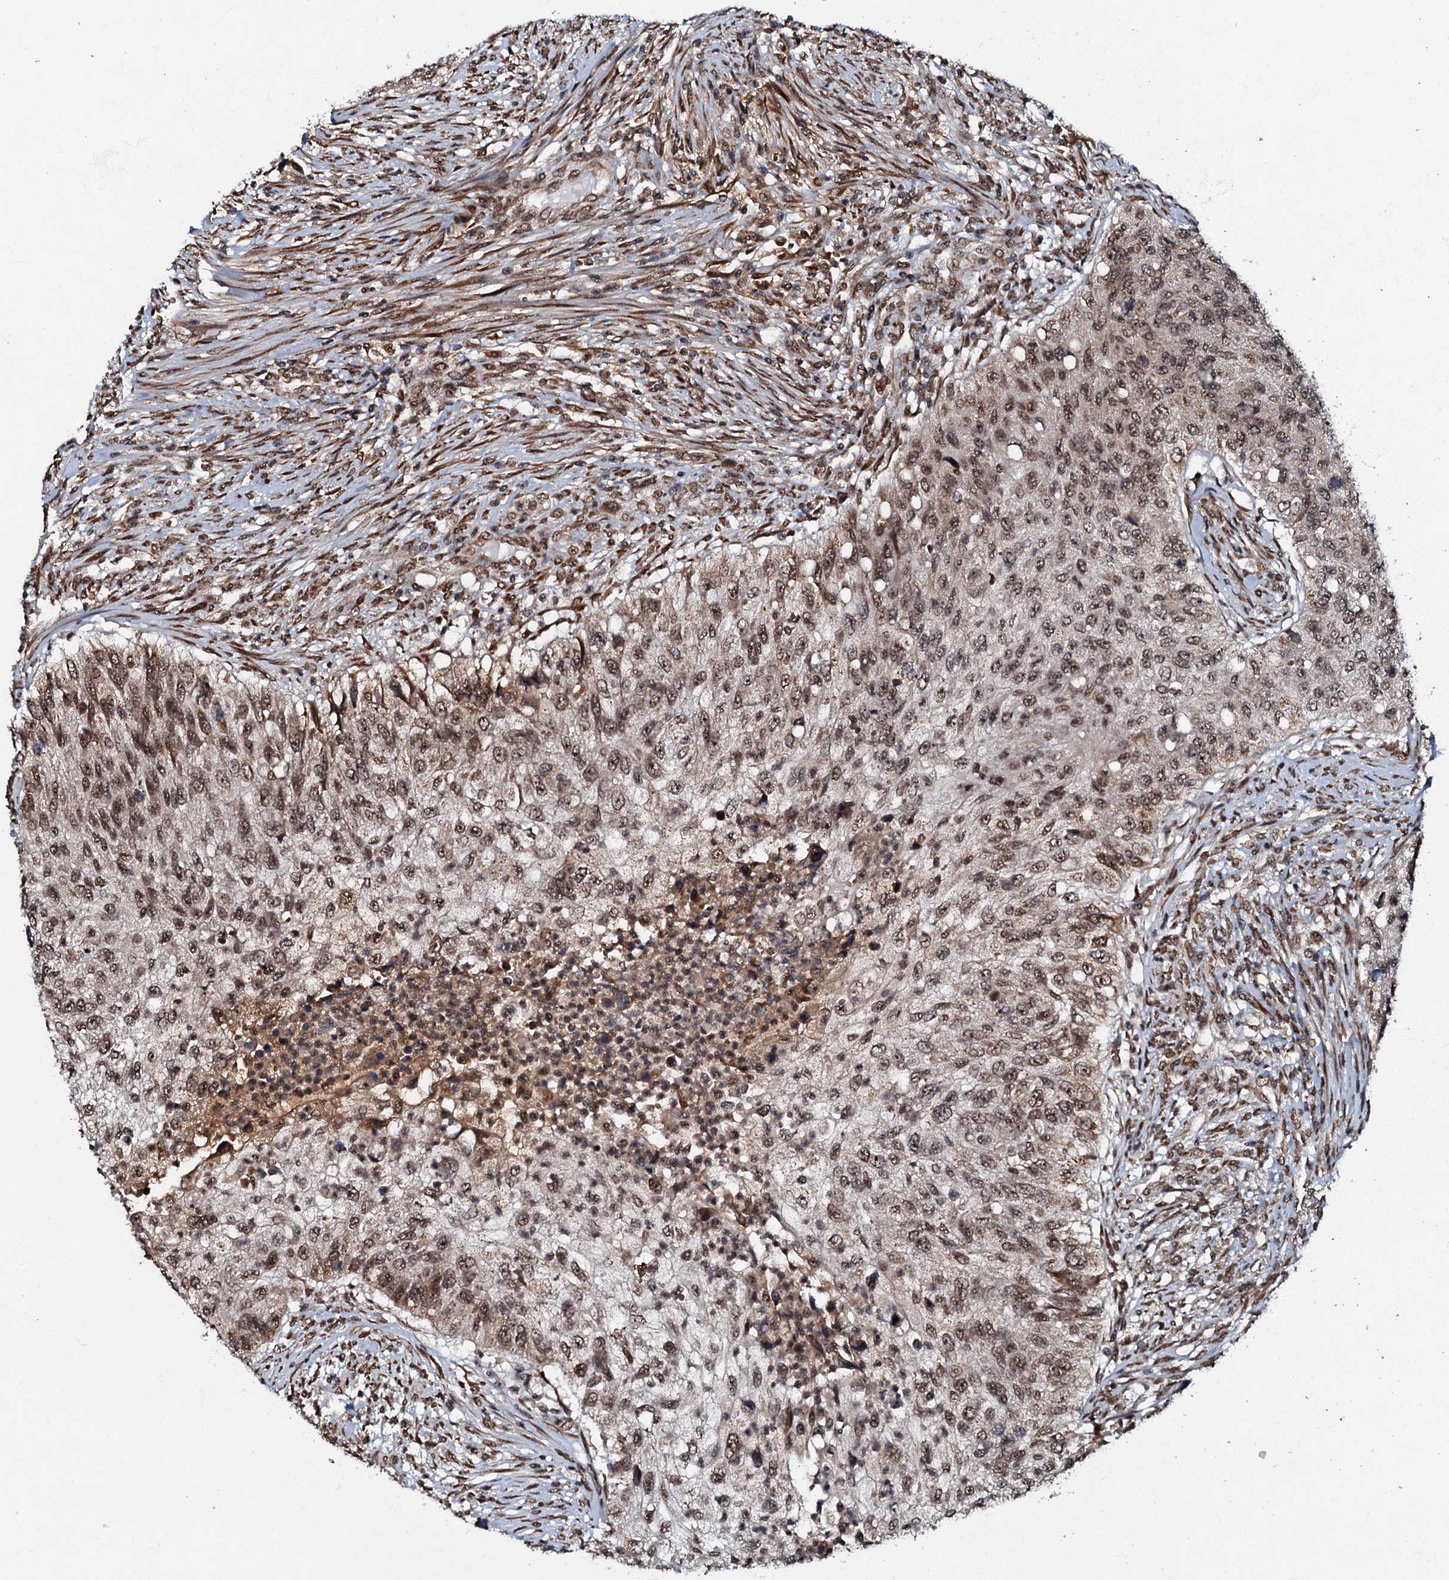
{"staining": {"intensity": "moderate", "quantity": ">75%", "location": "nuclear"}, "tissue": "urothelial cancer", "cell_type": "Tumor cells", "image_type": "cancer", "snomed": [{"axis": "morphology", "description": "Urothelial carcinoma, High grade"}, {"axis": "topography", "description": "Urinary bladder"}], "caption": "Tumor cells exhibit moderate nuclear positivity in approximately >75% of cells in urothelial carcinoma (high-grade).", "gene": "C18orf32", "patient": {"sex": "female", "age": 60}}